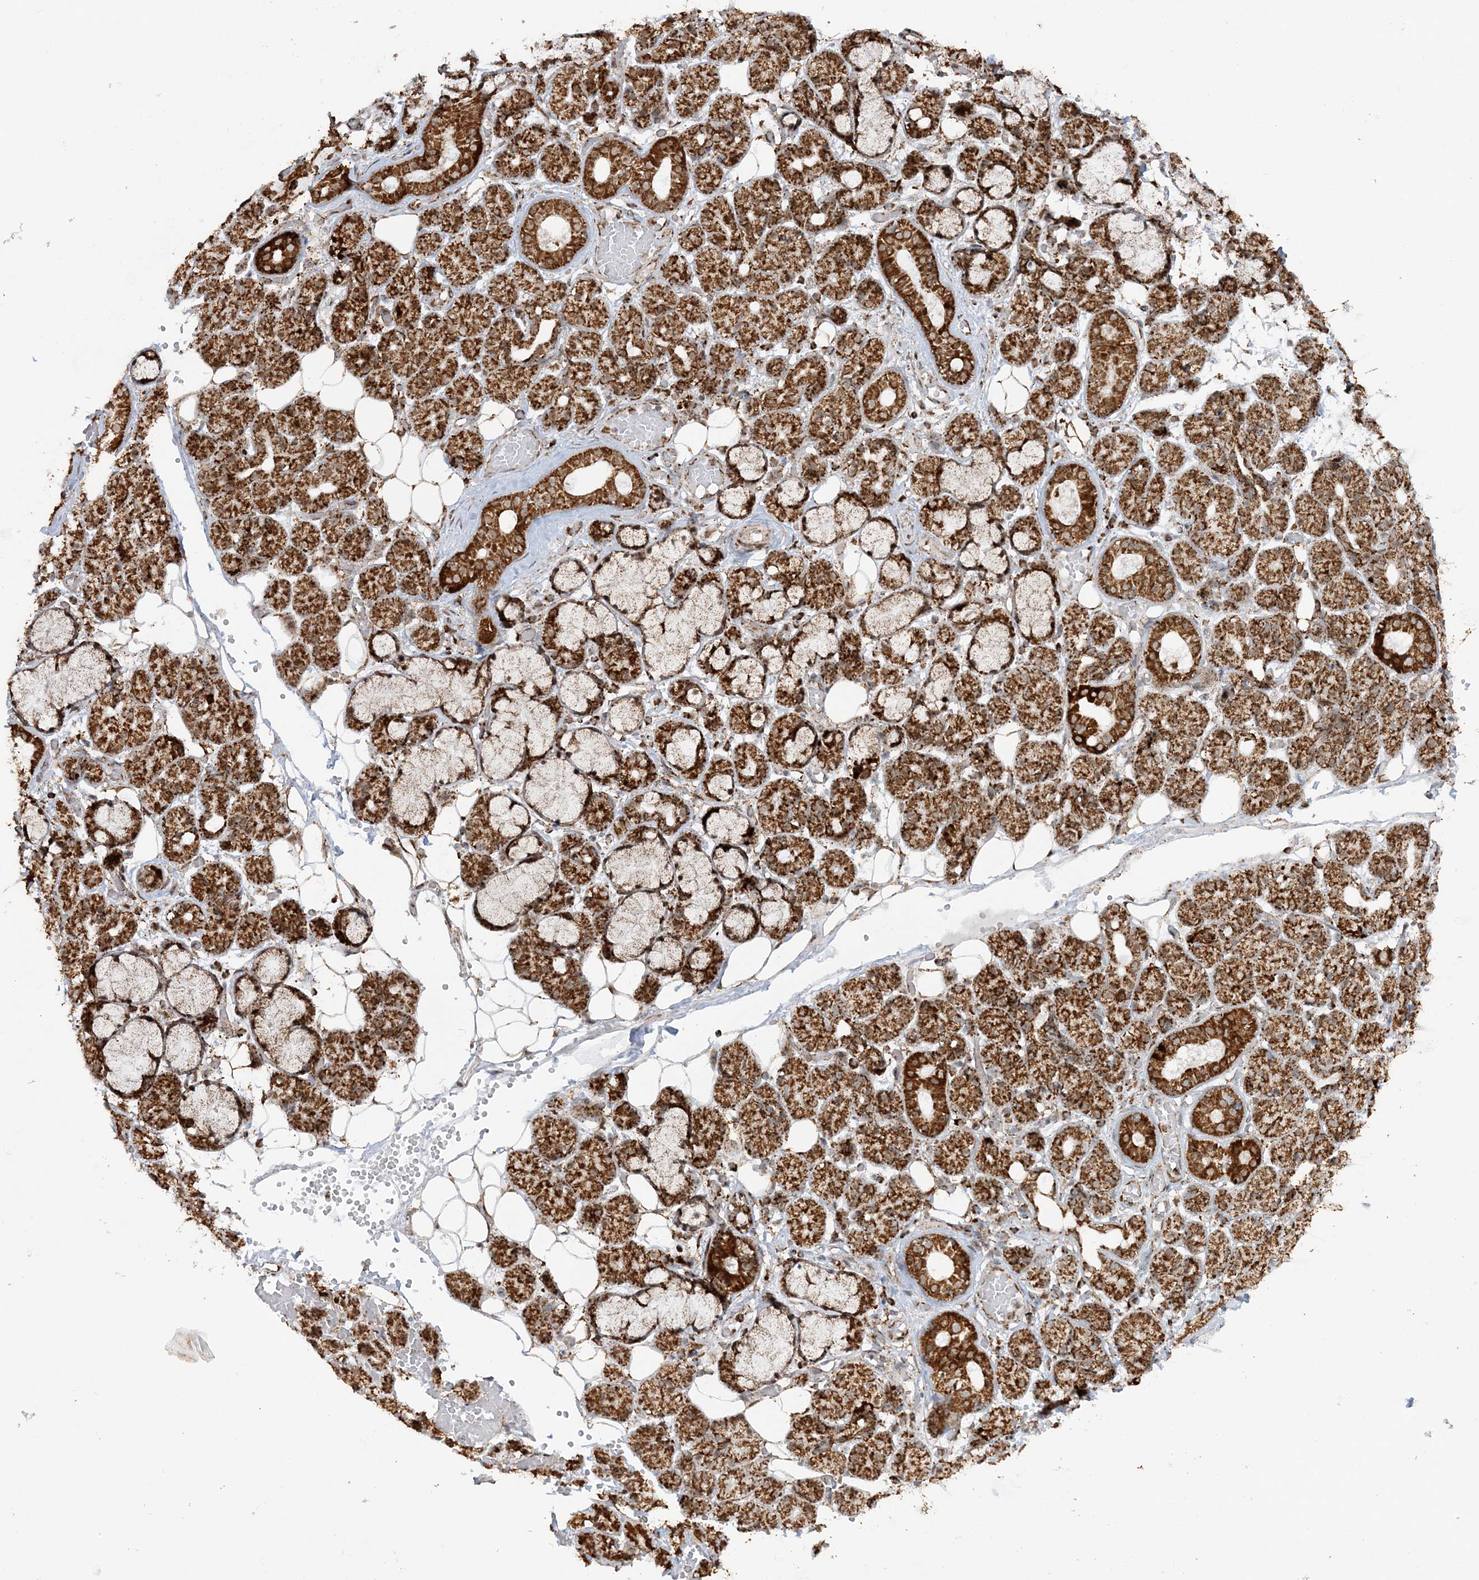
{"staining": {"intensity": "strong", "quantity": ">75%", "location": "cytoplasmic/membranous"}, "tissue": "salivary gland", "cell_type": "Glandular cells", "image_type": "normal", "snomed": [{"axis": "morphology", "description": "Normal tissue, NOS"}, {"axis": "topography", "description": "Salivary gland"}], "caption": "Immunohistochemical staining of benign salivary gland shows >75% levels of strong cytoplasmic/membranous protein expression in approximately >75% of glandular cells. (DAB IHC, brown staining for protein, blue staining for nuclei).", "gene": "CRY2", "patient": {"sex": "male", "age": 63}}